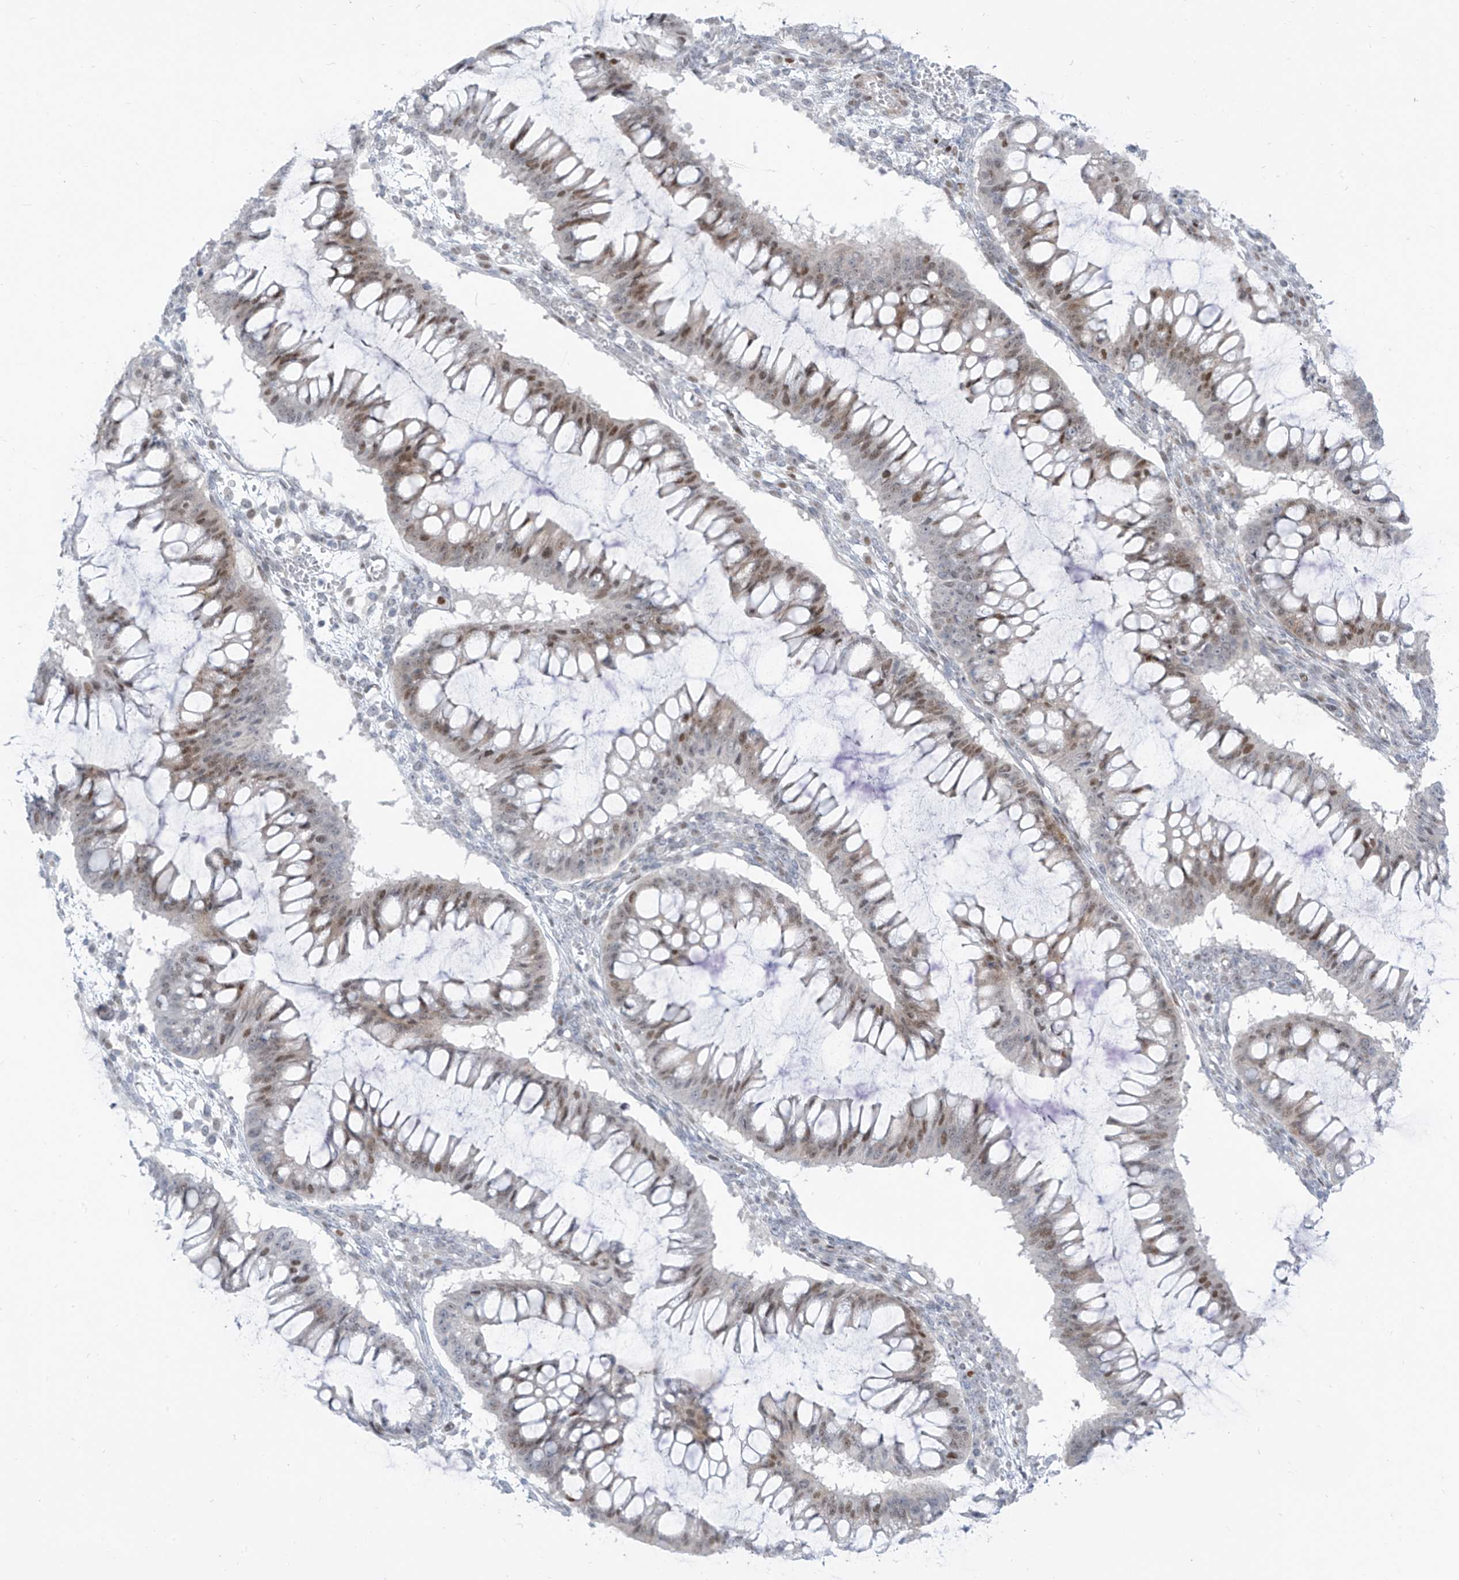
{"staining": {"intensity": "moderate", "quantity": "25%-75%", "location": "nuclear"}, "tissue": "ovarian cancer", "cell_type": "Tumor cells", "image_type": "cancer", "snomed": [{"axis": "morphology", "description": "Cystadenocarcinoma, mucinous, NOS"}, {"axis": "topography", "description": "Ovary"}], "caption": "A micrograph of mucinous cystadenocarcinoma (ovarian) stained for a protein reveals moderate nuclear brown staining in tumor cells. (brown staining indicates protein expression, while blue staining denotes nuclei).", "gene": "LIN9", "patient": {"sex": "female", "age": 73}}